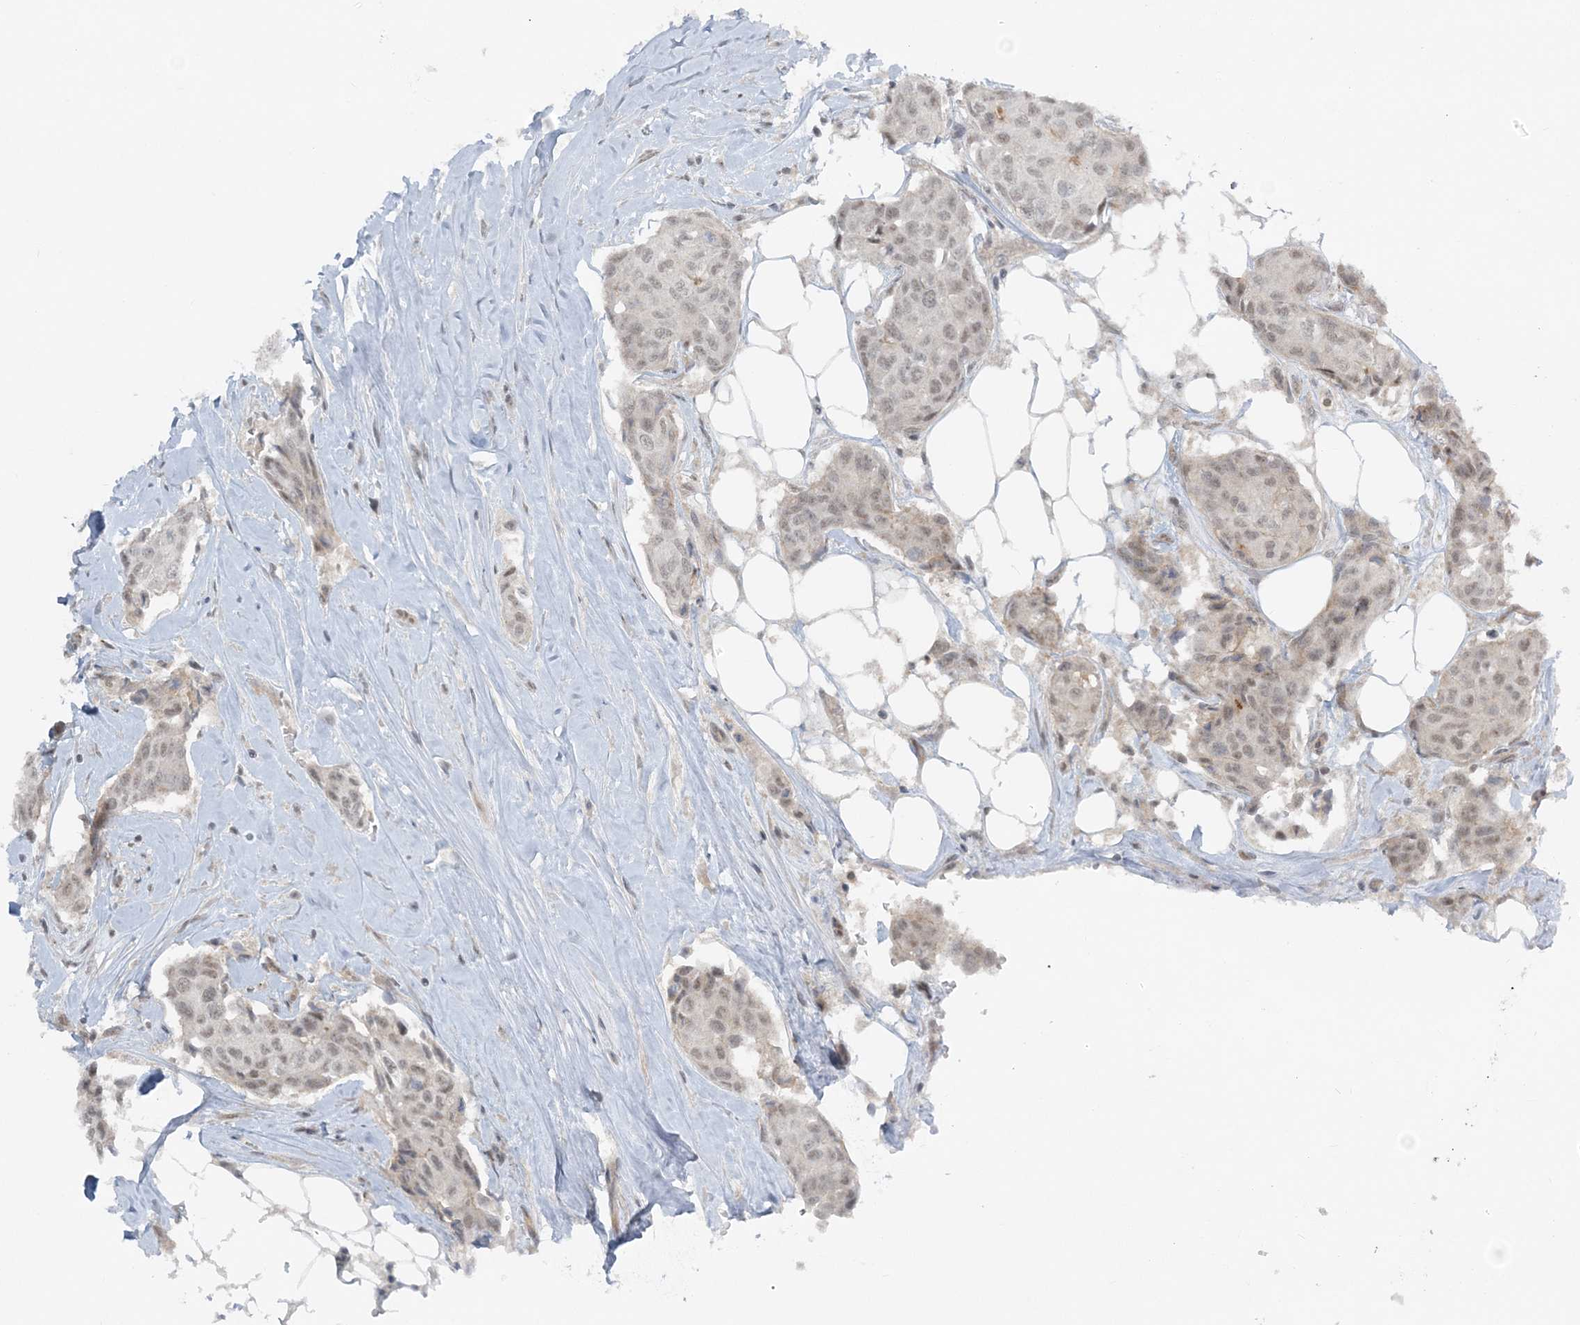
{"staining": {"intensity": "weak", "quantity": "<25%", "location": "nuclear"}, "tissue": "breast cancer", "cell_type": "Tumor cells", "image_type": "cancer", "snomed": [{"axis": "morphology", "description": "Duct carcinoma"}, {"axis": "topography", "description": "Breast"}], "caption": "Immunohistochemistry of breast intraductal carcinoma displays no staining in tumor cells.", "gene": "ATP11A", "patient": {"sex": "female", "age": 80}}